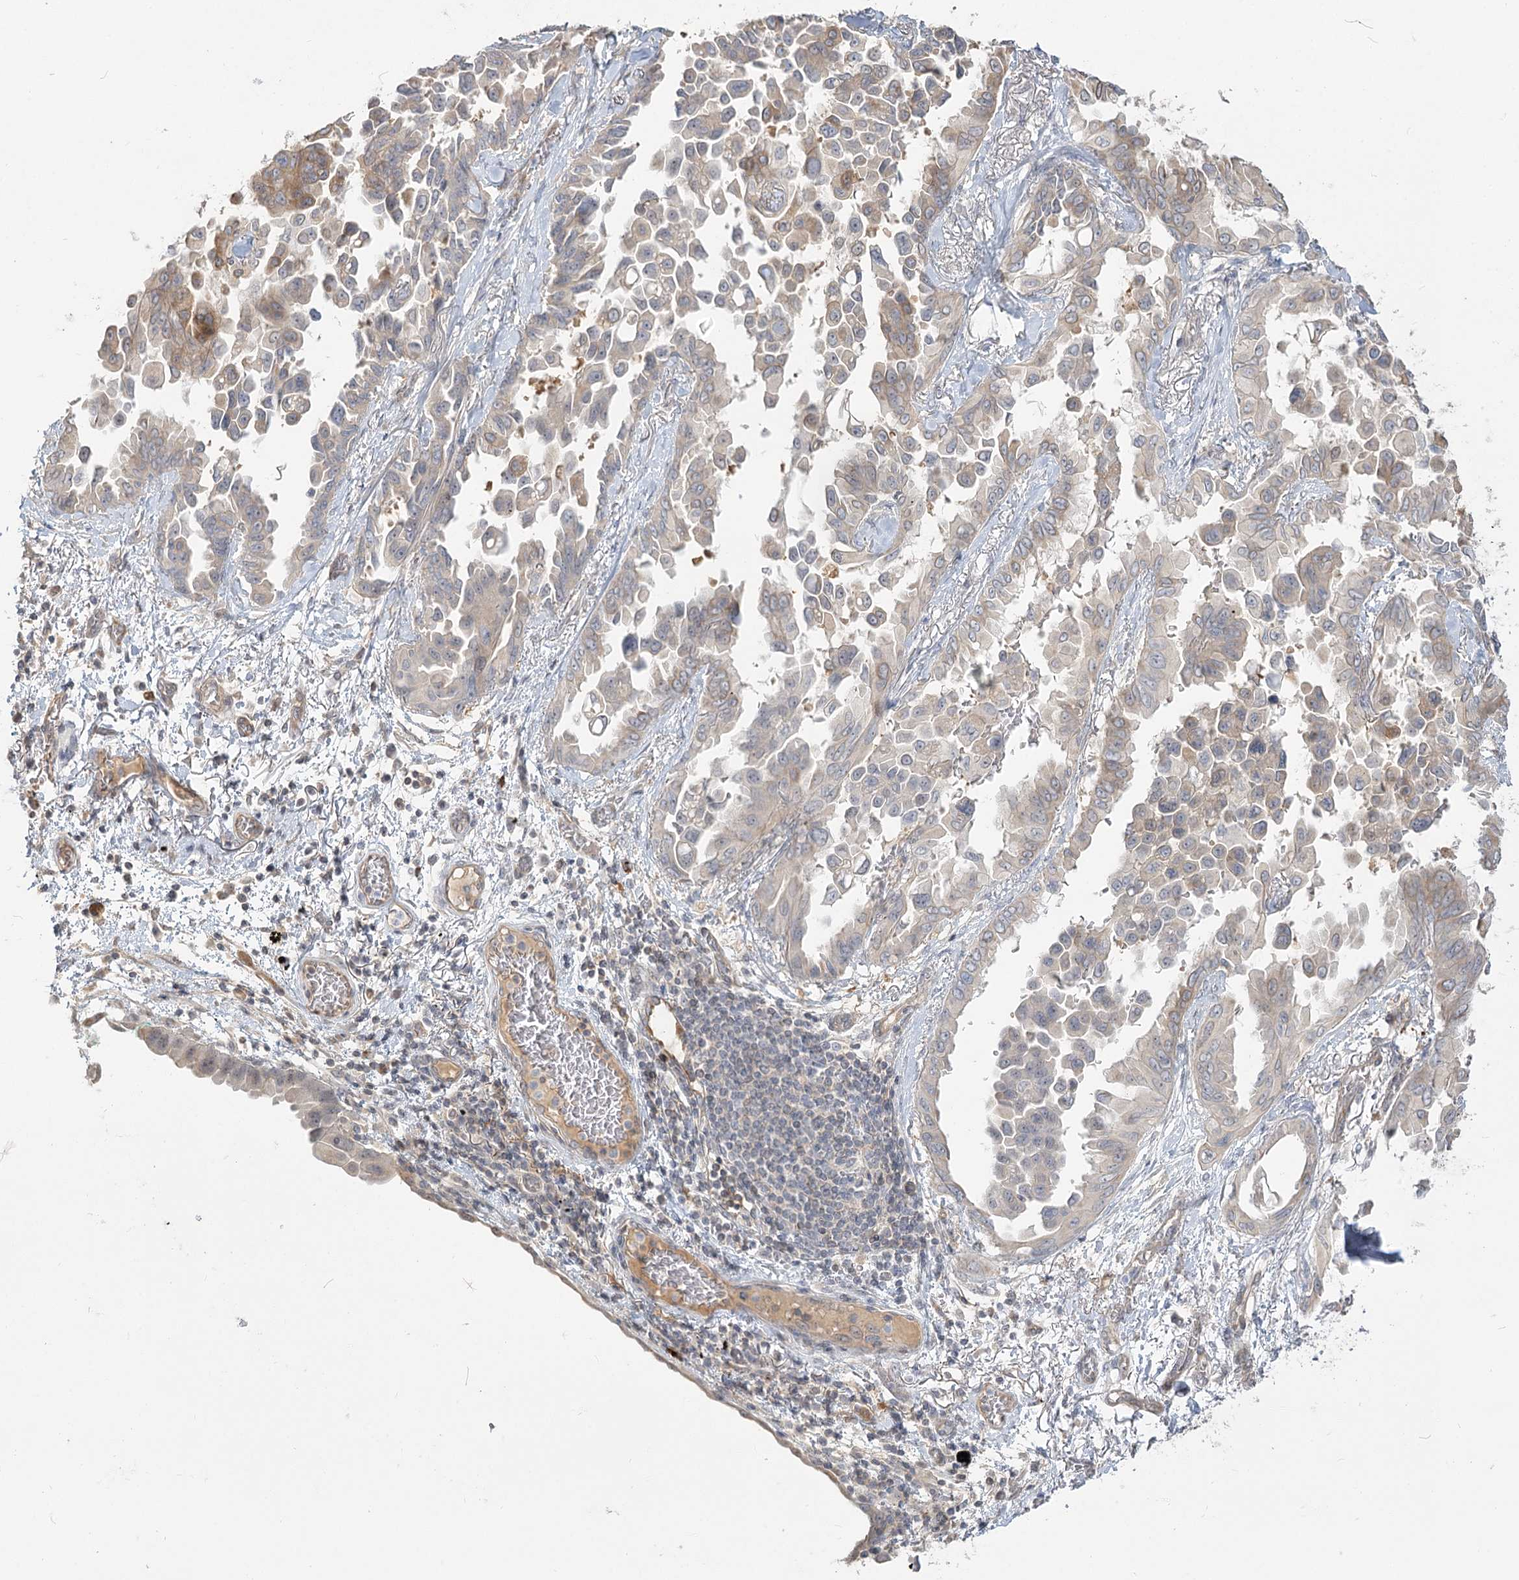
{"staining": {"intensity": "weak", "quantity": "<25%", "location": "cytoplasmic/membranous"}, "tissue": "lung cancer", "cell_type": "Tumor cells", "image_type": "cancer", "snomed": [{"axis": "morphology", "description": "Adenocarcinoma, NOS"}, {"axis": "topography", "description": "Lung"}], "caption": "Immunohistochemical staining of human lung cancer demonstrates no significant staining in tumor cells.", "gene": "GUCY2C", "patient": {"sex": "female", "age": 67}}